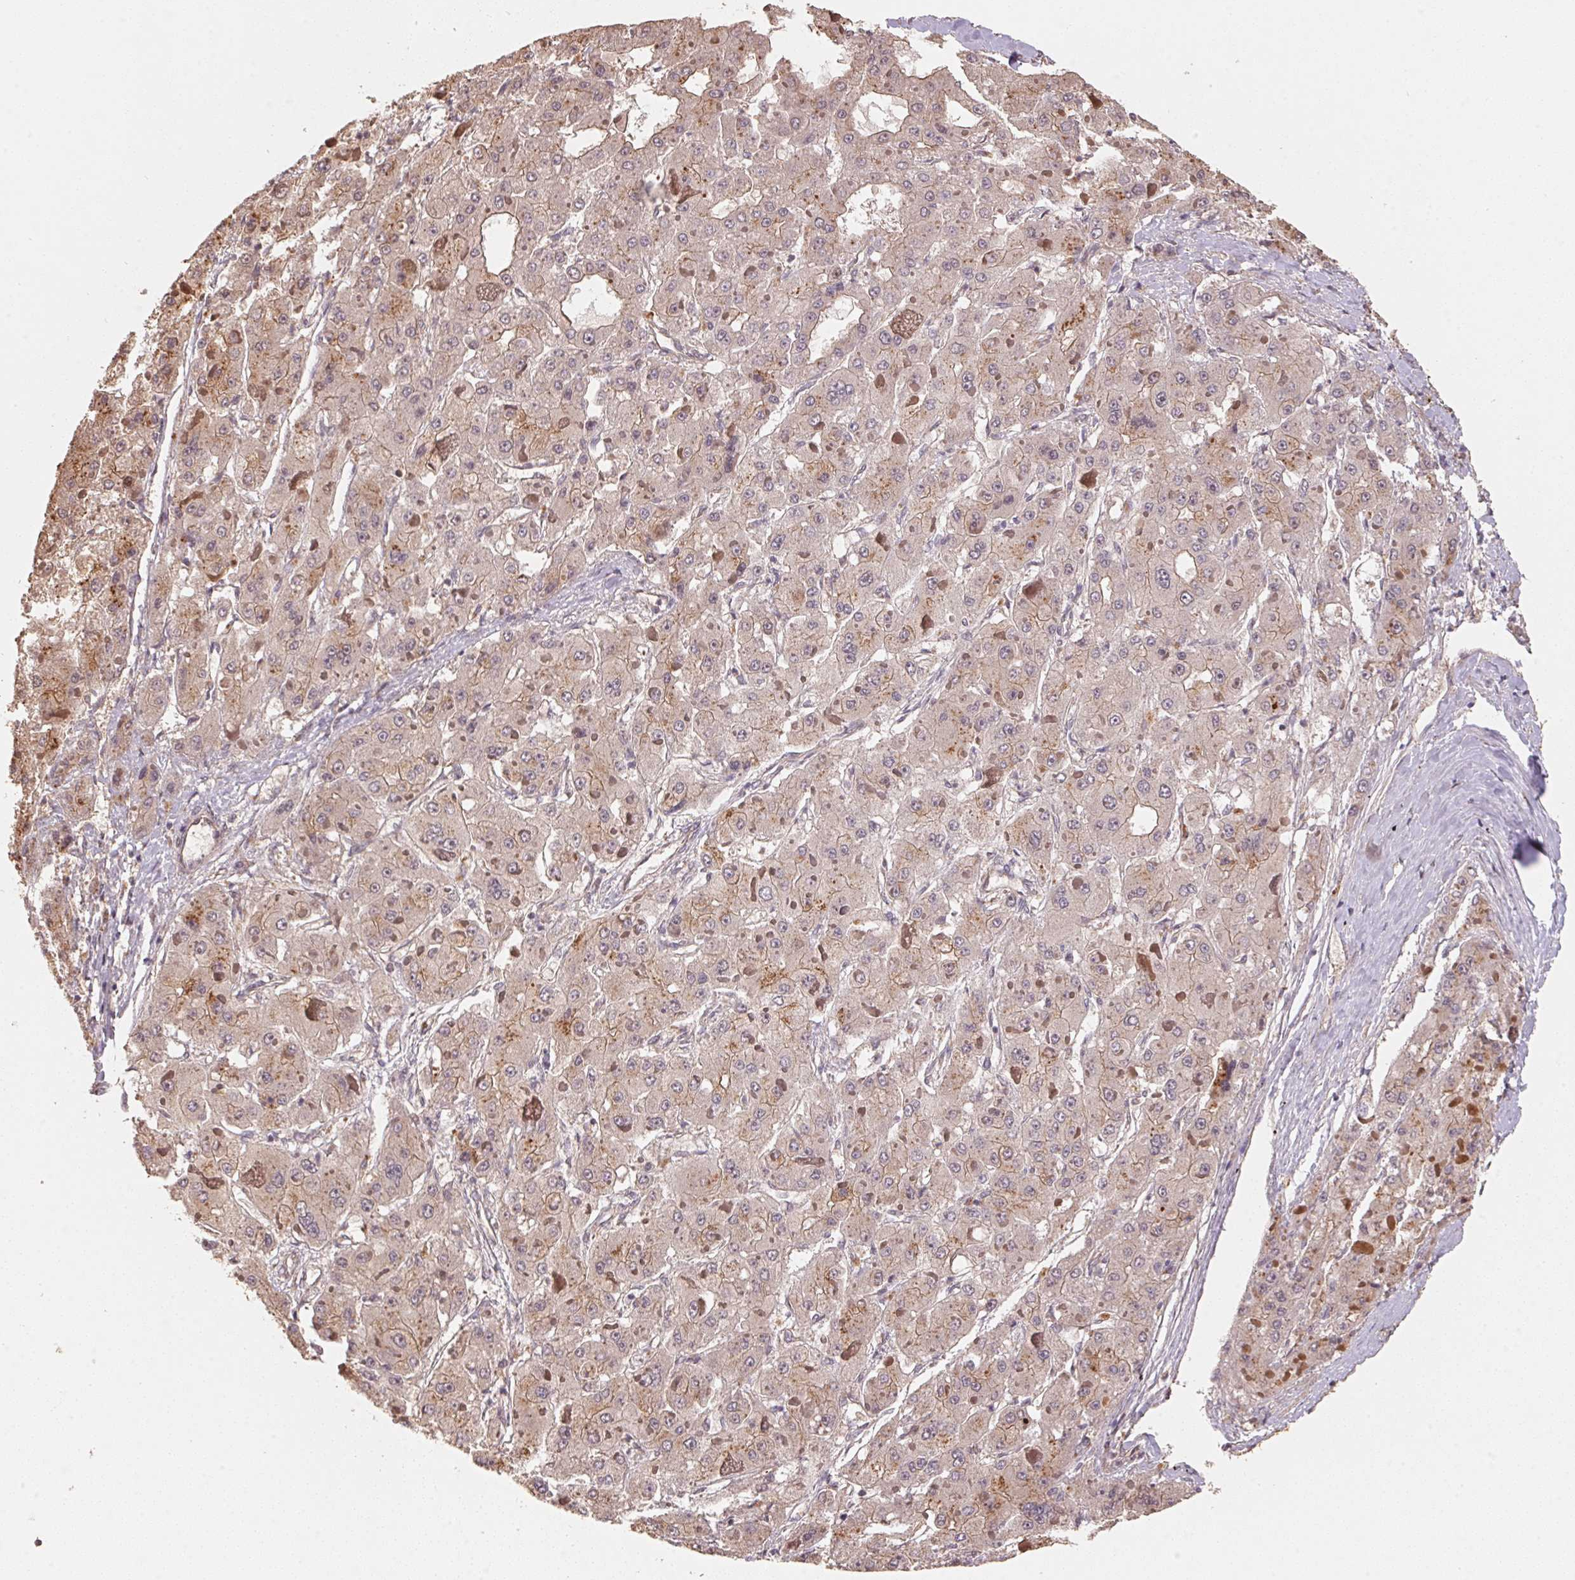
{"staining": {"intensity": "weak", "quantity": "25%-75%", "location": "cytoplasmic/membranous"}, "tissue": "liver cancer", "cell_type": "Tumor cells", "image_type": "cancer", "snomed": [{"axis": "morphology", "description": "Carcinoma, Hepatocellular, NOS"}, {"axis": "topography", "description": "Liver"}], "caption": "Tumor cells show low levels of weak cytoplasmic/membranous expression in about 25%-75% of cells in human liver hepatocellular carcinoma.", "gene": "TMEM222", "patient": {"sex": "female", "age": 73}}